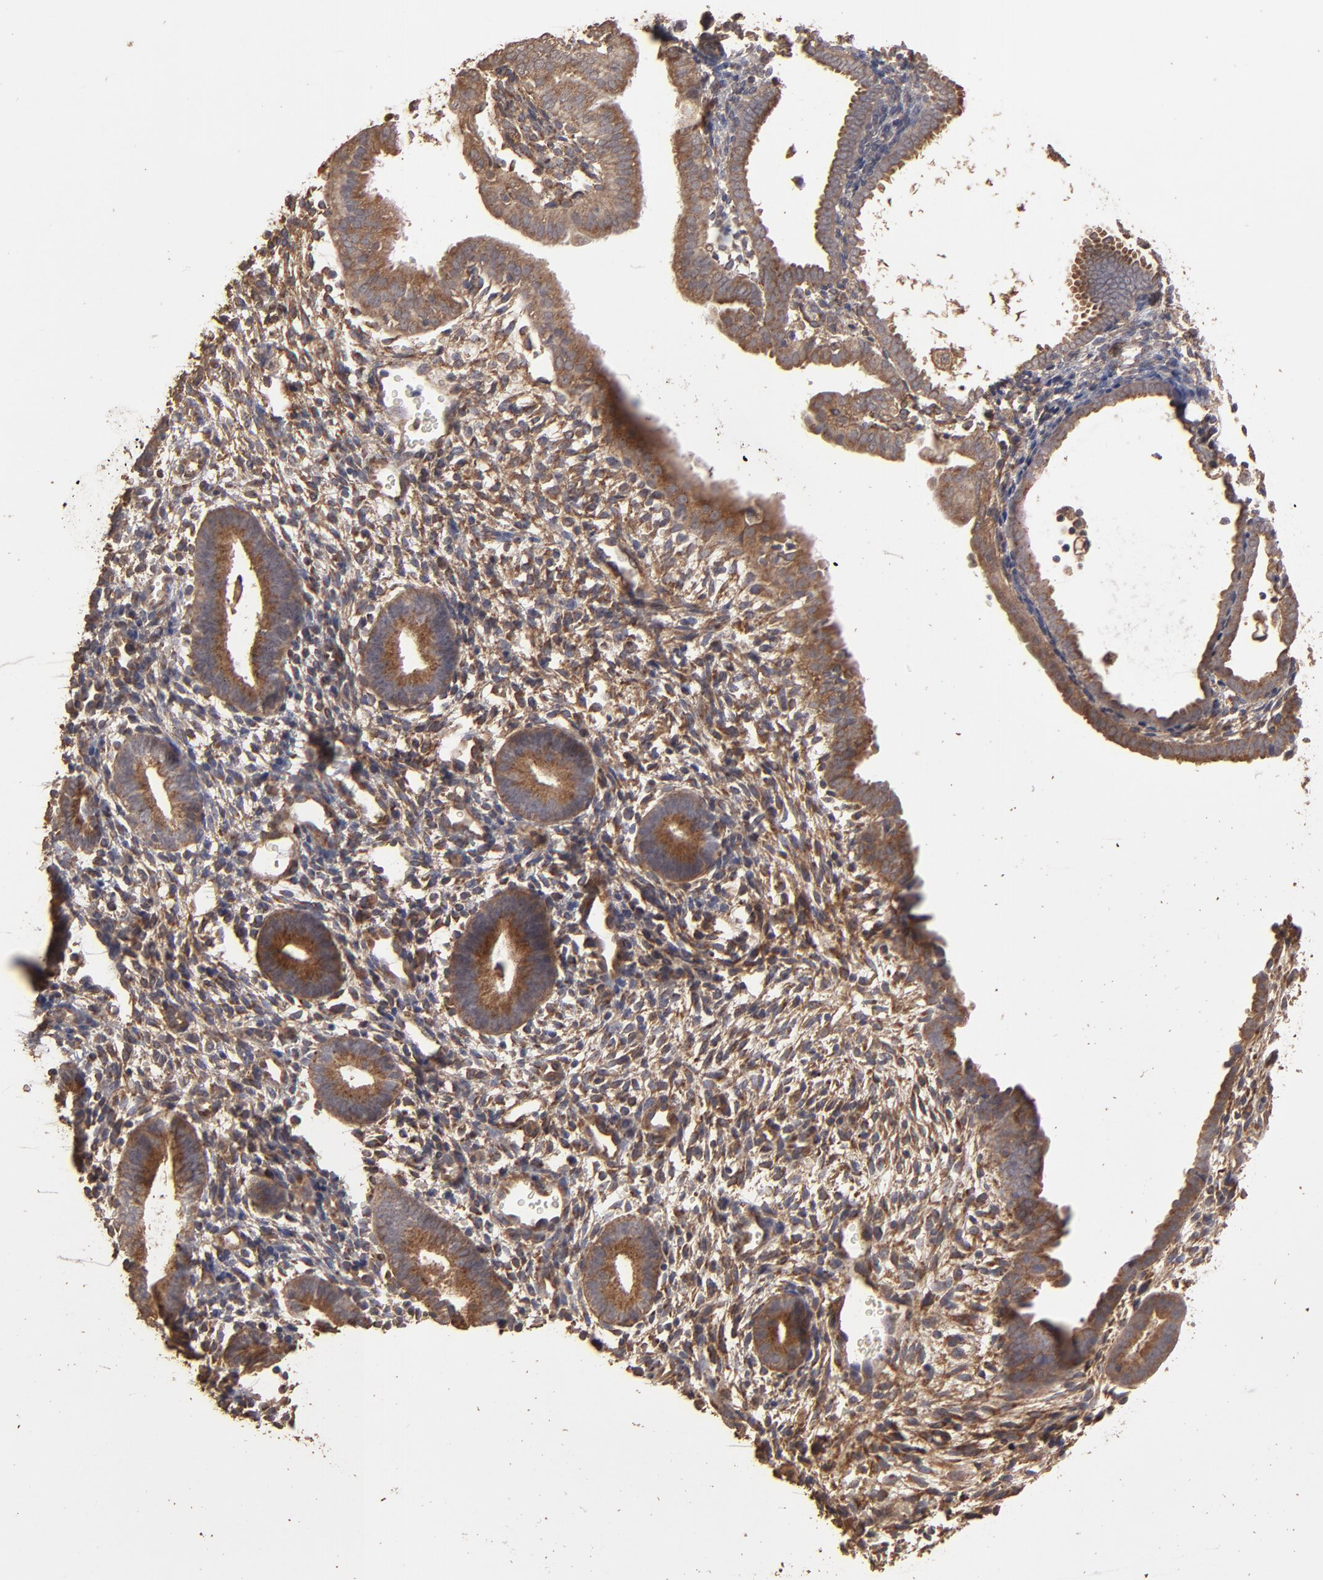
{"staining": {"intensity": "moderate", "quantity": ">75%", "location": "cytoplasmic/membranous"}, "tissue": "endometrium", "cell_type": "Cells in endometrial stroma", "image_type": "normal", "snomed": [{"axis": "morphology", "description": "Normal tissue, NOS"}, {"axis": "topography", "description": "Smooth muscle"}, {"axis": "topography", "description": "Endometrium"}], "caption": "Protein staining by immunohistochemistry displays moderate cytoplasmic/membranous staining in approximately >75% of cells in endometrial stroma in benign endometrium.", "gene": "MMP2", "patient": {"sex": "female", "age": 57}}